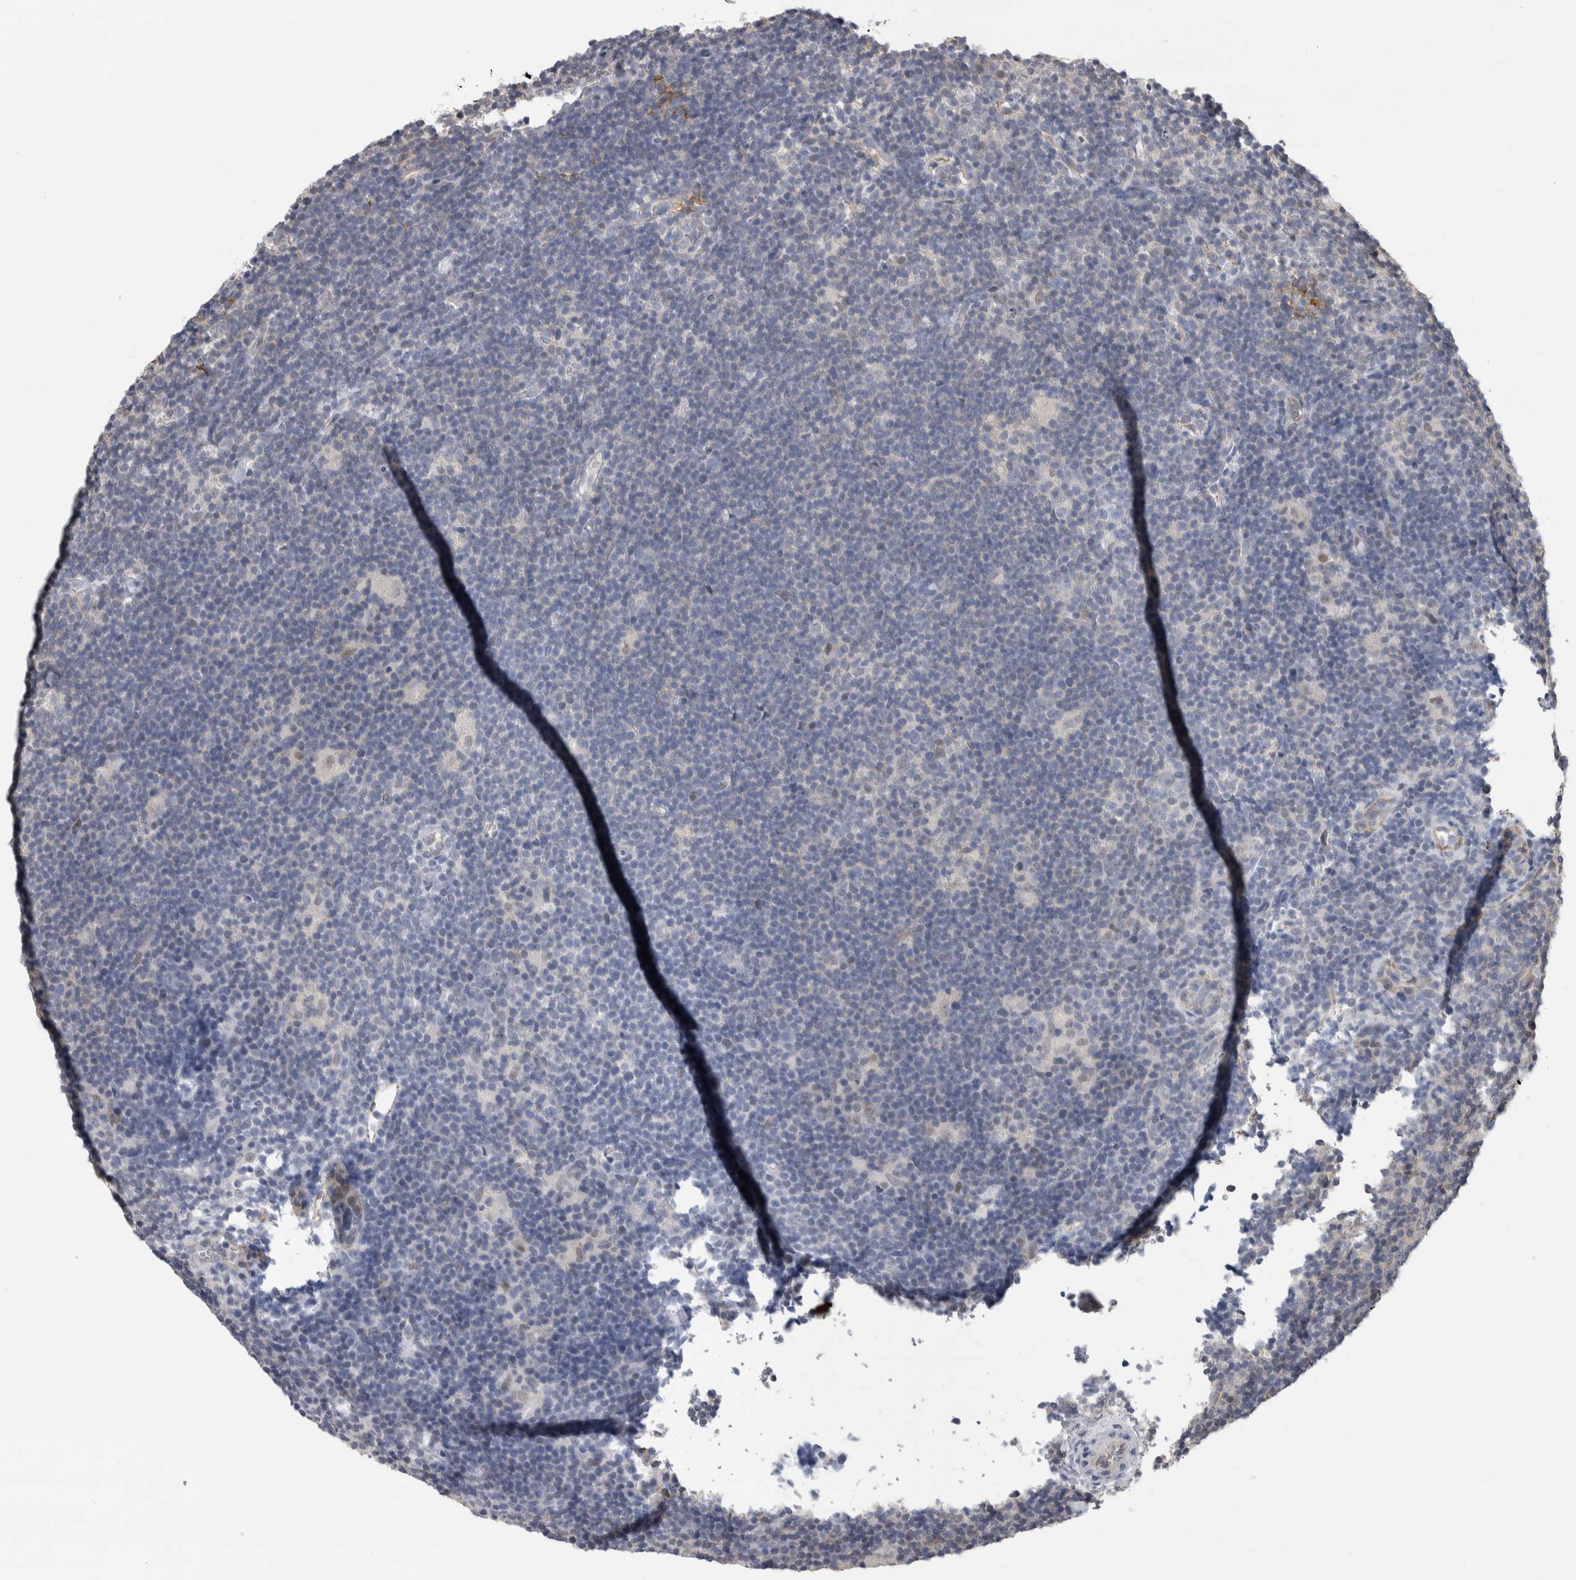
{"staining": {"intensity": "negative", "quantity": "none", "location": "none"}, "tissue": "lymphoma", "cell_type": "Tumor cells", "image_type": "cancer", "snomed": [{"axis": "morphology", "description": "Hodgkin's disease, NOS"}, {"axis": "topography", "description": "Lymph node"}], "caption": "Immunohistochemistry (IHC) of Hodgkin's disease exhibits no expression in tumor cells. (DAB IHC with hematoxylin counter stain).", "gene": "ZBTB49", "patient": {"sex": "female", "age": 57}}